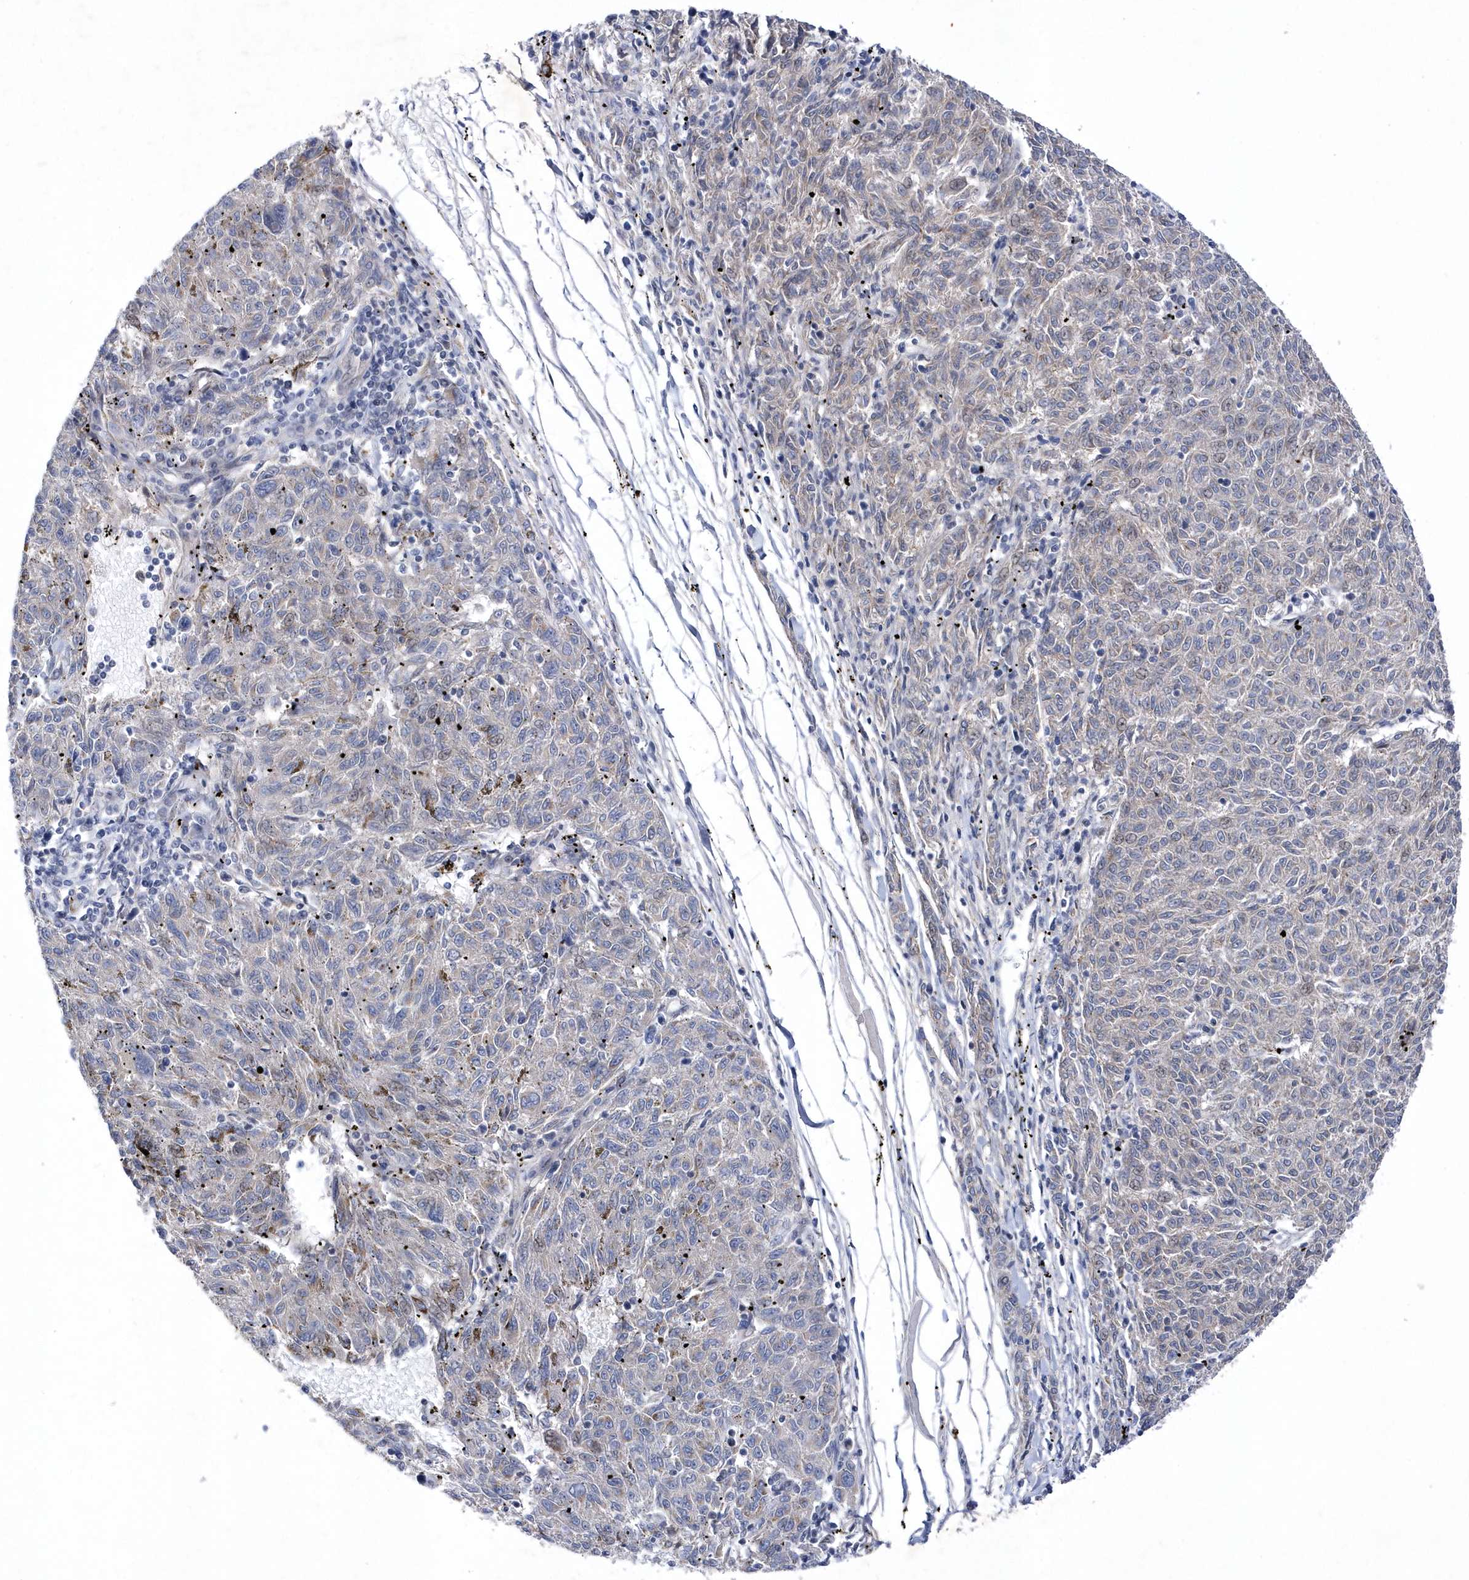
{"staining": {"intensity": "negative", "quantity": "none", "location": "none"}, "tissue": "melanoma", "cell_type": "Tumor cells", "image_type": "cancer", "snomed": [{"axis": "morphology", "description": "Malignant melanoma, NOS"}, {"axis": "topography", "description": "Skin"}], "caption": "Human malignant melanoma stained for a protein using immunohistochemistry (IHC) shows no staining in tumor cells.", "gene": "LONRF2", "patient": {"sex": "female", "age": 72}}